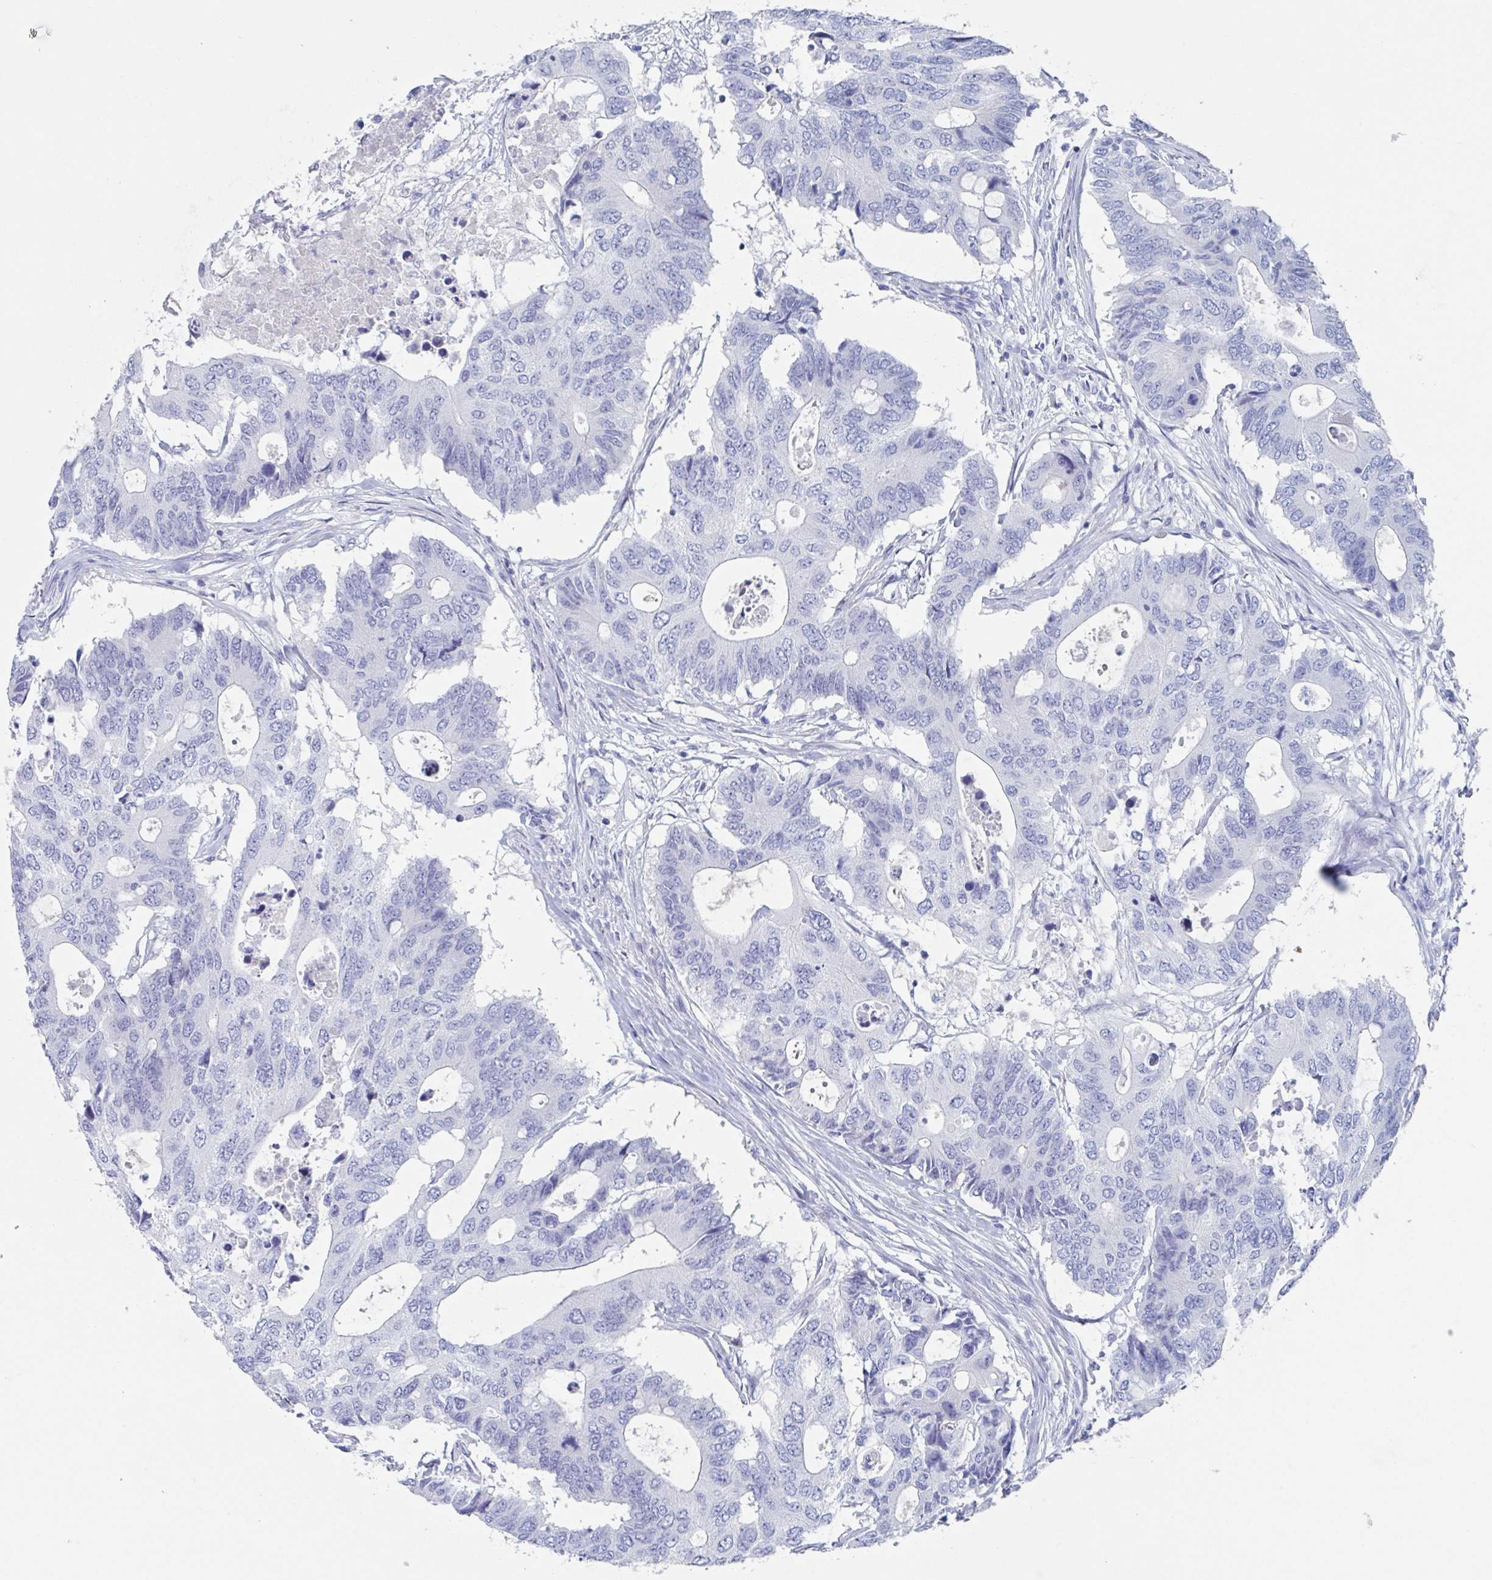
{"staining": {"intensity": "negative", "quantity": "none", "location": "none"}, "tissue": "colorectal cancer", "cell_type": "Tumor cells", "image_type": "cancer", "snomed": [{"axis": "morphology", "description": "Adenocarcinoma, NOS"}, {"axis": "topography", "description": "Colon"}], "caption": "Tumor cells show no significant protein expression in adenocarcinoma (colorectal). (DAB (3,3'-diaminobenzidine) IHC with hematoxylin counter stain).", "gene": "NT5C3B", "patient": {"sex": "male", "age": 71}}